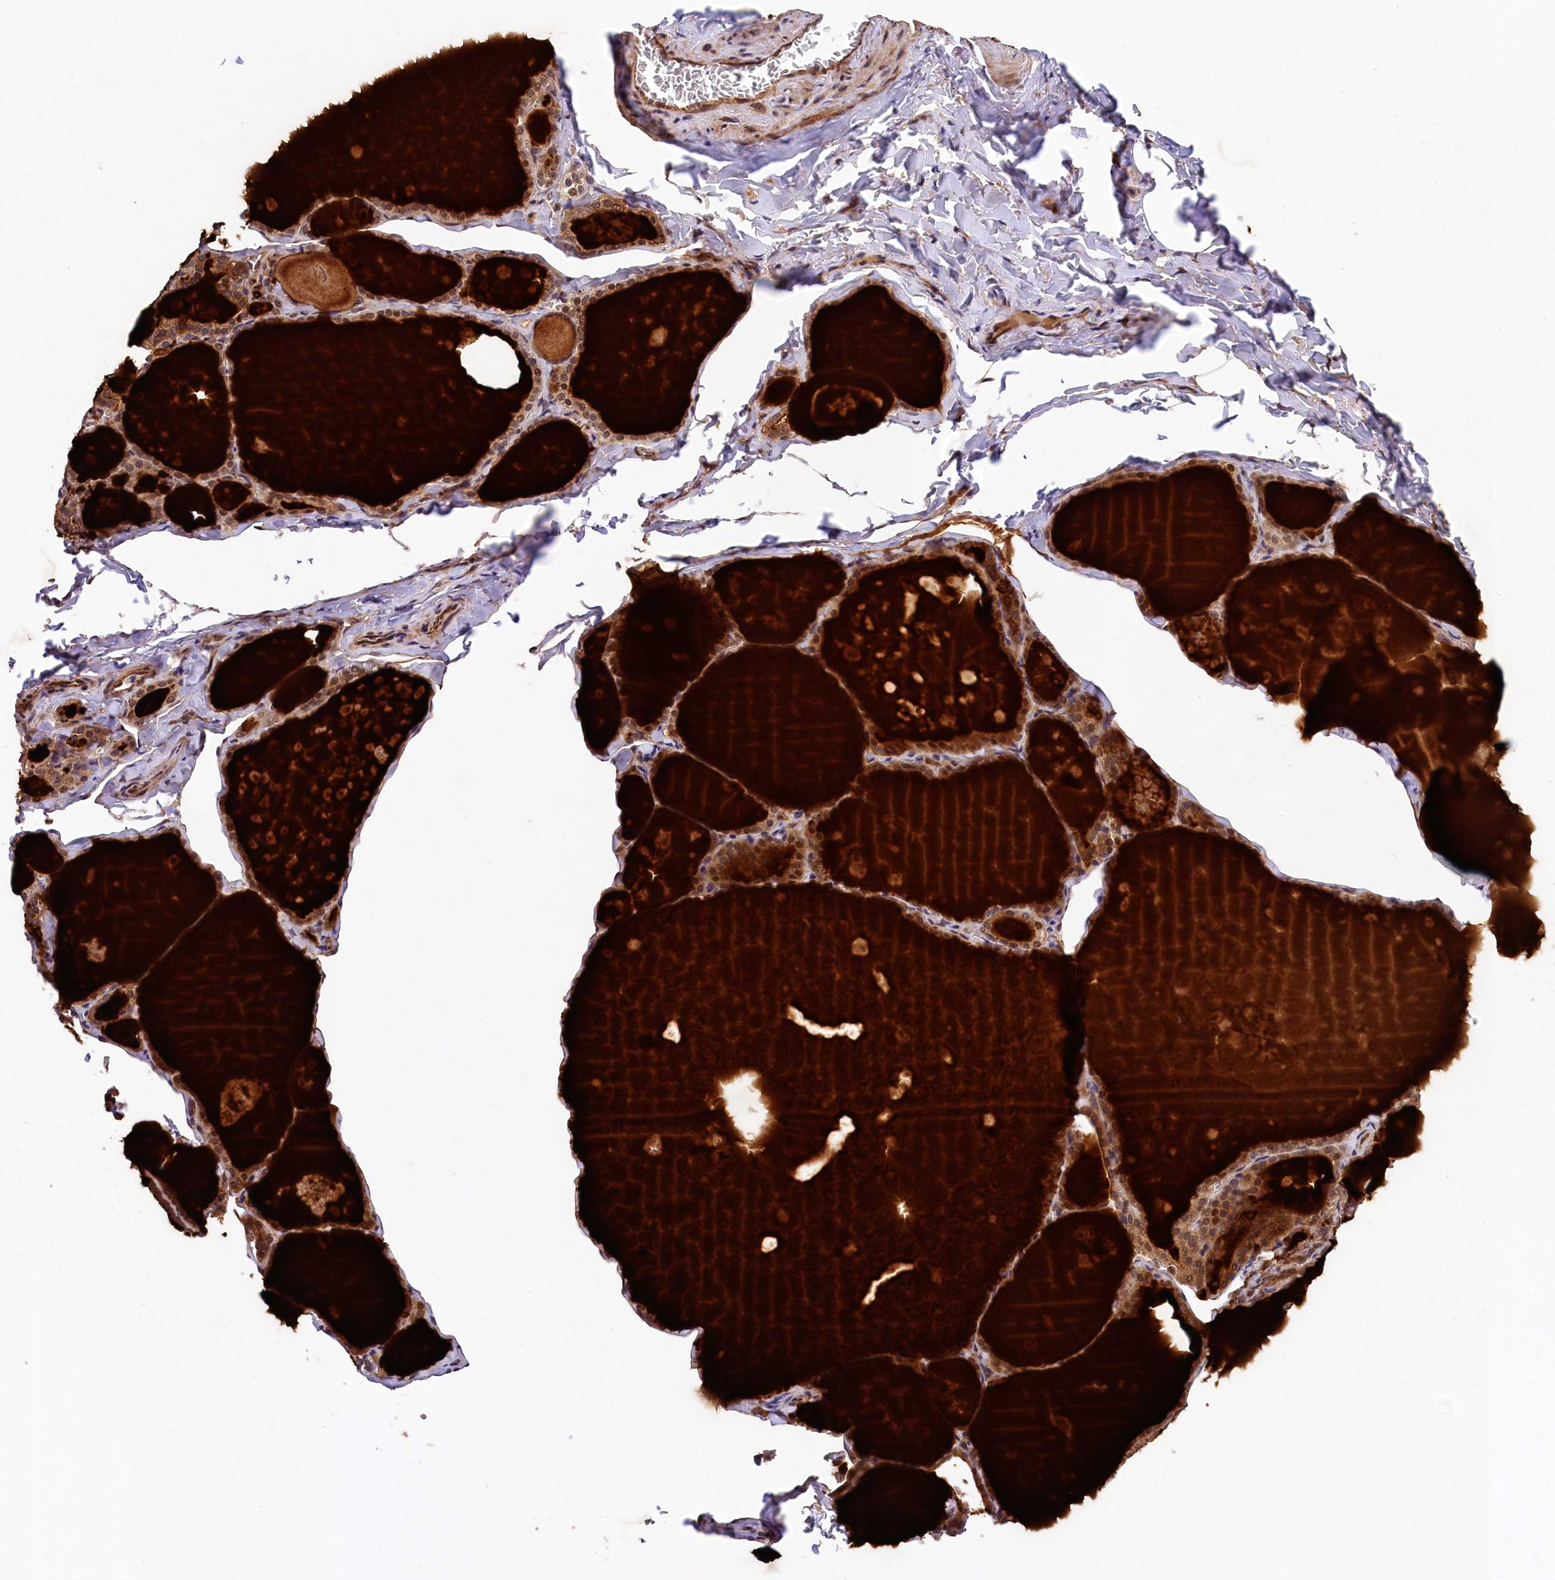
{"staining": {"intensity": "moderate", "quantity": ">75%", "location": "cytoplasmic/membranous,nuclear"}, "tissue": "thyroid gland", "cell_type": "Glandular cells", "image_type": "normal", "snomed": [{"axis": "morphology", "description": "Normal tissue, NOS"}, {"axis": "topography", "description": "Thyroid gland"}], "caption": "Immunohistochemical staining of benign human thyroid gland exhibits medium levels of moderate cytoplasmic/membranous,nuclear positivity in about >75% of glandular cells.", "gene": "ARL14EP", "patient": {"sex": "male", "age": 56}}